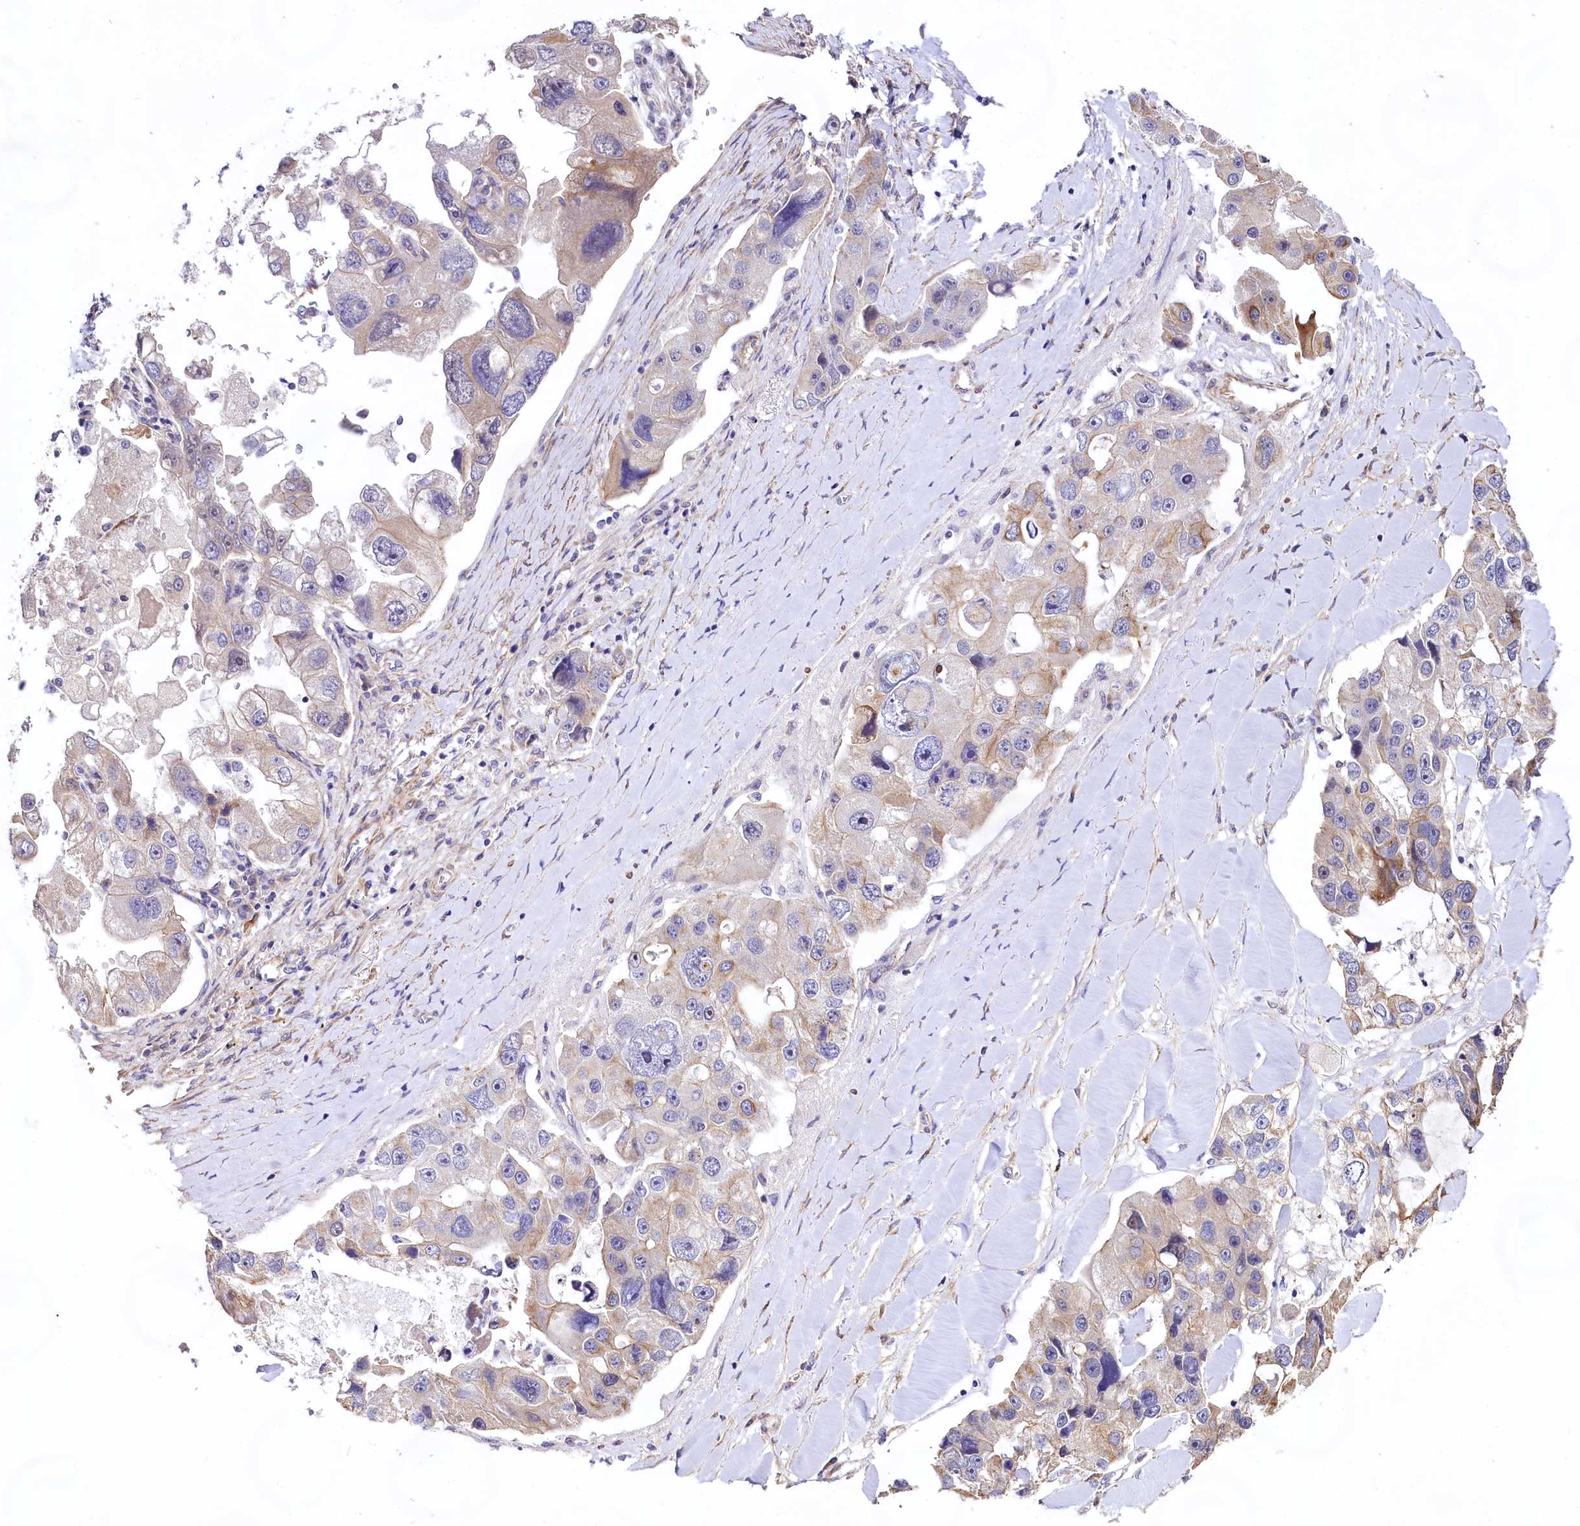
{"staining": {"intensity": "weak", "quantity": "<25%", "location": "cytoplasmic/membranous"}, "tissue": "lung cancer", "cell_type": "Tumor cells", "image_type": "cancer", "snomed": [{"axis": "morphology", "description": "Adenocarcinoma, NOS"}, {"axis": "topography", "description": "Lung"}], "caption": "Immunohistochemistry (IHC) image of lung cancer (adenocarcinoma) stained for a protein (brown), which shows no staining in tumor cells. (DAB IHC visualized using brightfield microscopy, high magnification).", "gene": "VPS11", "patient": {"sex": "female", "age": 54}}